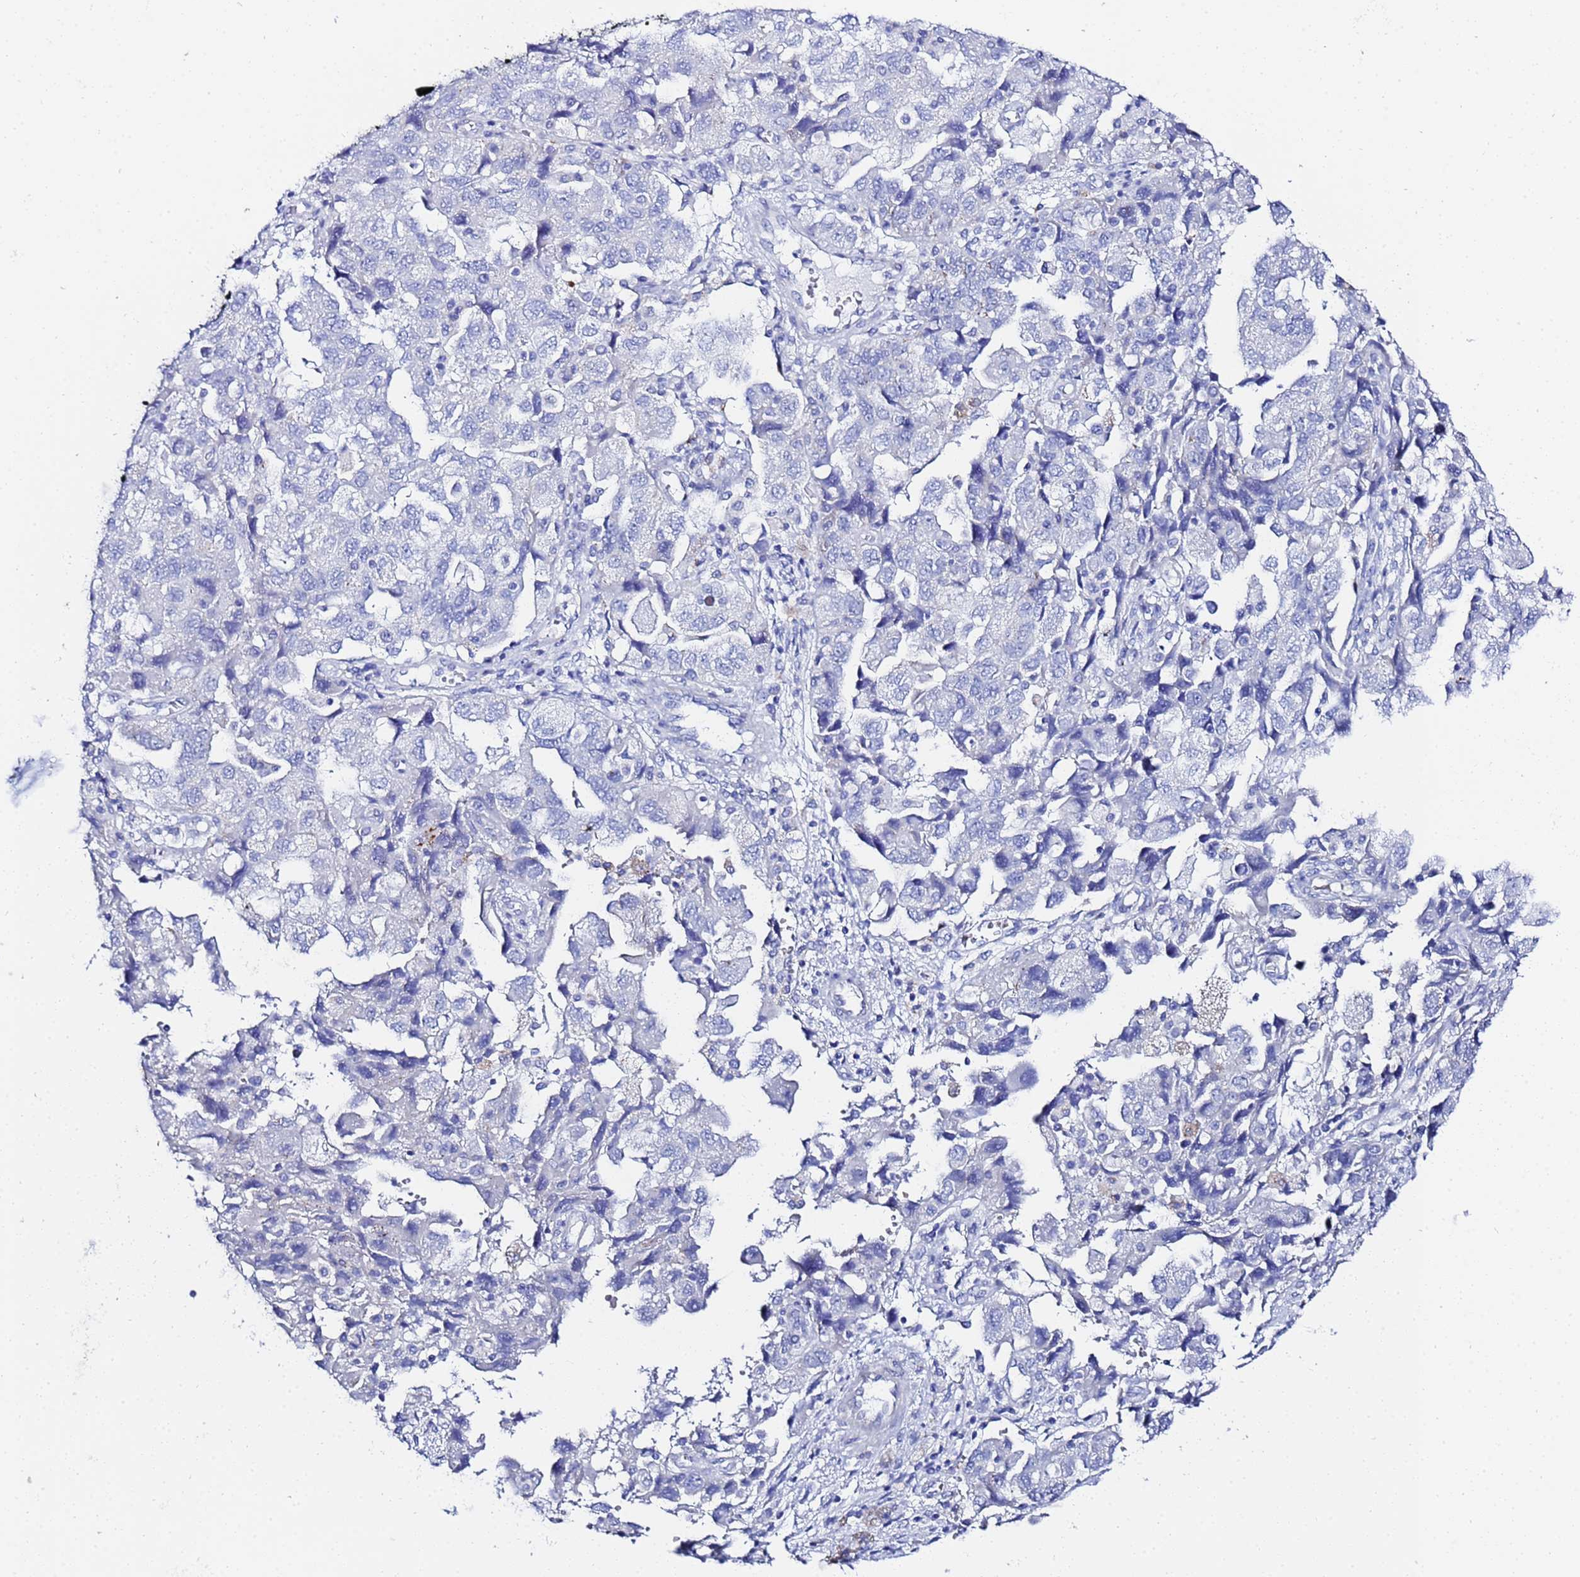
{"staining": {"intensity": "negative", "quantity": "none", "location": "none"}, "tissue": "ovarian cancer", "cell_type": "Tumor cells", "image_type": "cancer", "snomed": [{"axis": "morphology", "description": "Carcinoma, NOS"}, {"axis": "morphology", "description": "Cystadenocarcinoma, serous, NOS"}, {"axis": "topography", "description": "Ovary"}], "caption": "An immunohistochemistry (IHC) photomicrograph of serous cystadenocarcinoma (ovarian) is shown. There is no staining in tumor cells of serous cystadenocarcinoma (ovarian).", "gene": "ZNF26", "patient": {"sex": "female", "age": 69}}